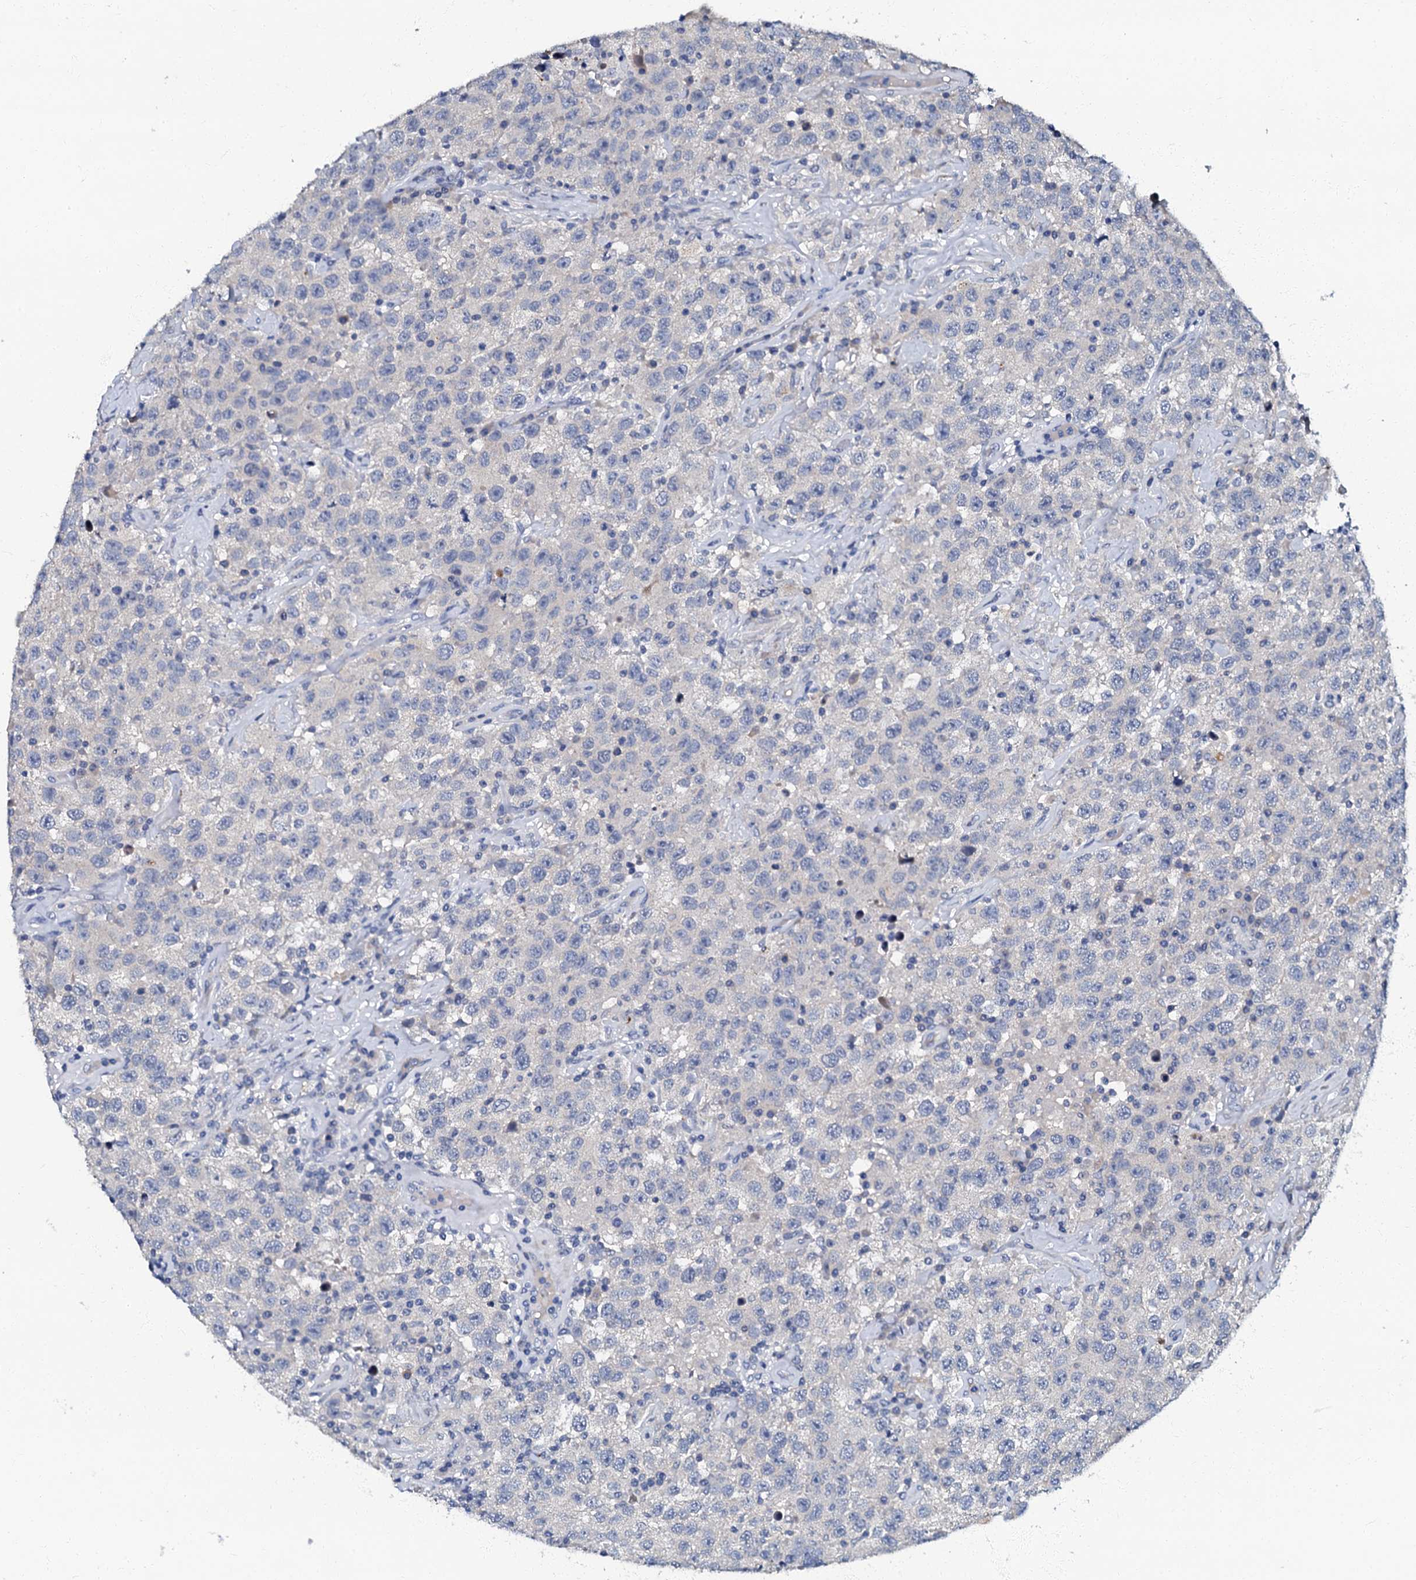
{"staining": {"intensity": "negative", "quantity": "none", "location": "none"}, "tissue": "testis cancer", "cell_type": "Tumor cells", "image_type": "cancer", "snomed": [{"axis": "morphology", "description": "Seminoma, NOS"}, {"axis": "topography", "description": "Testis"}], "caption": "Immunohistochemistry (IHC) image of human testis cancer stained for a protein (brown), which shows no expression in tumor cells.", "gene": "OLAH", "patient": {"sex": "male", "age": 41}}